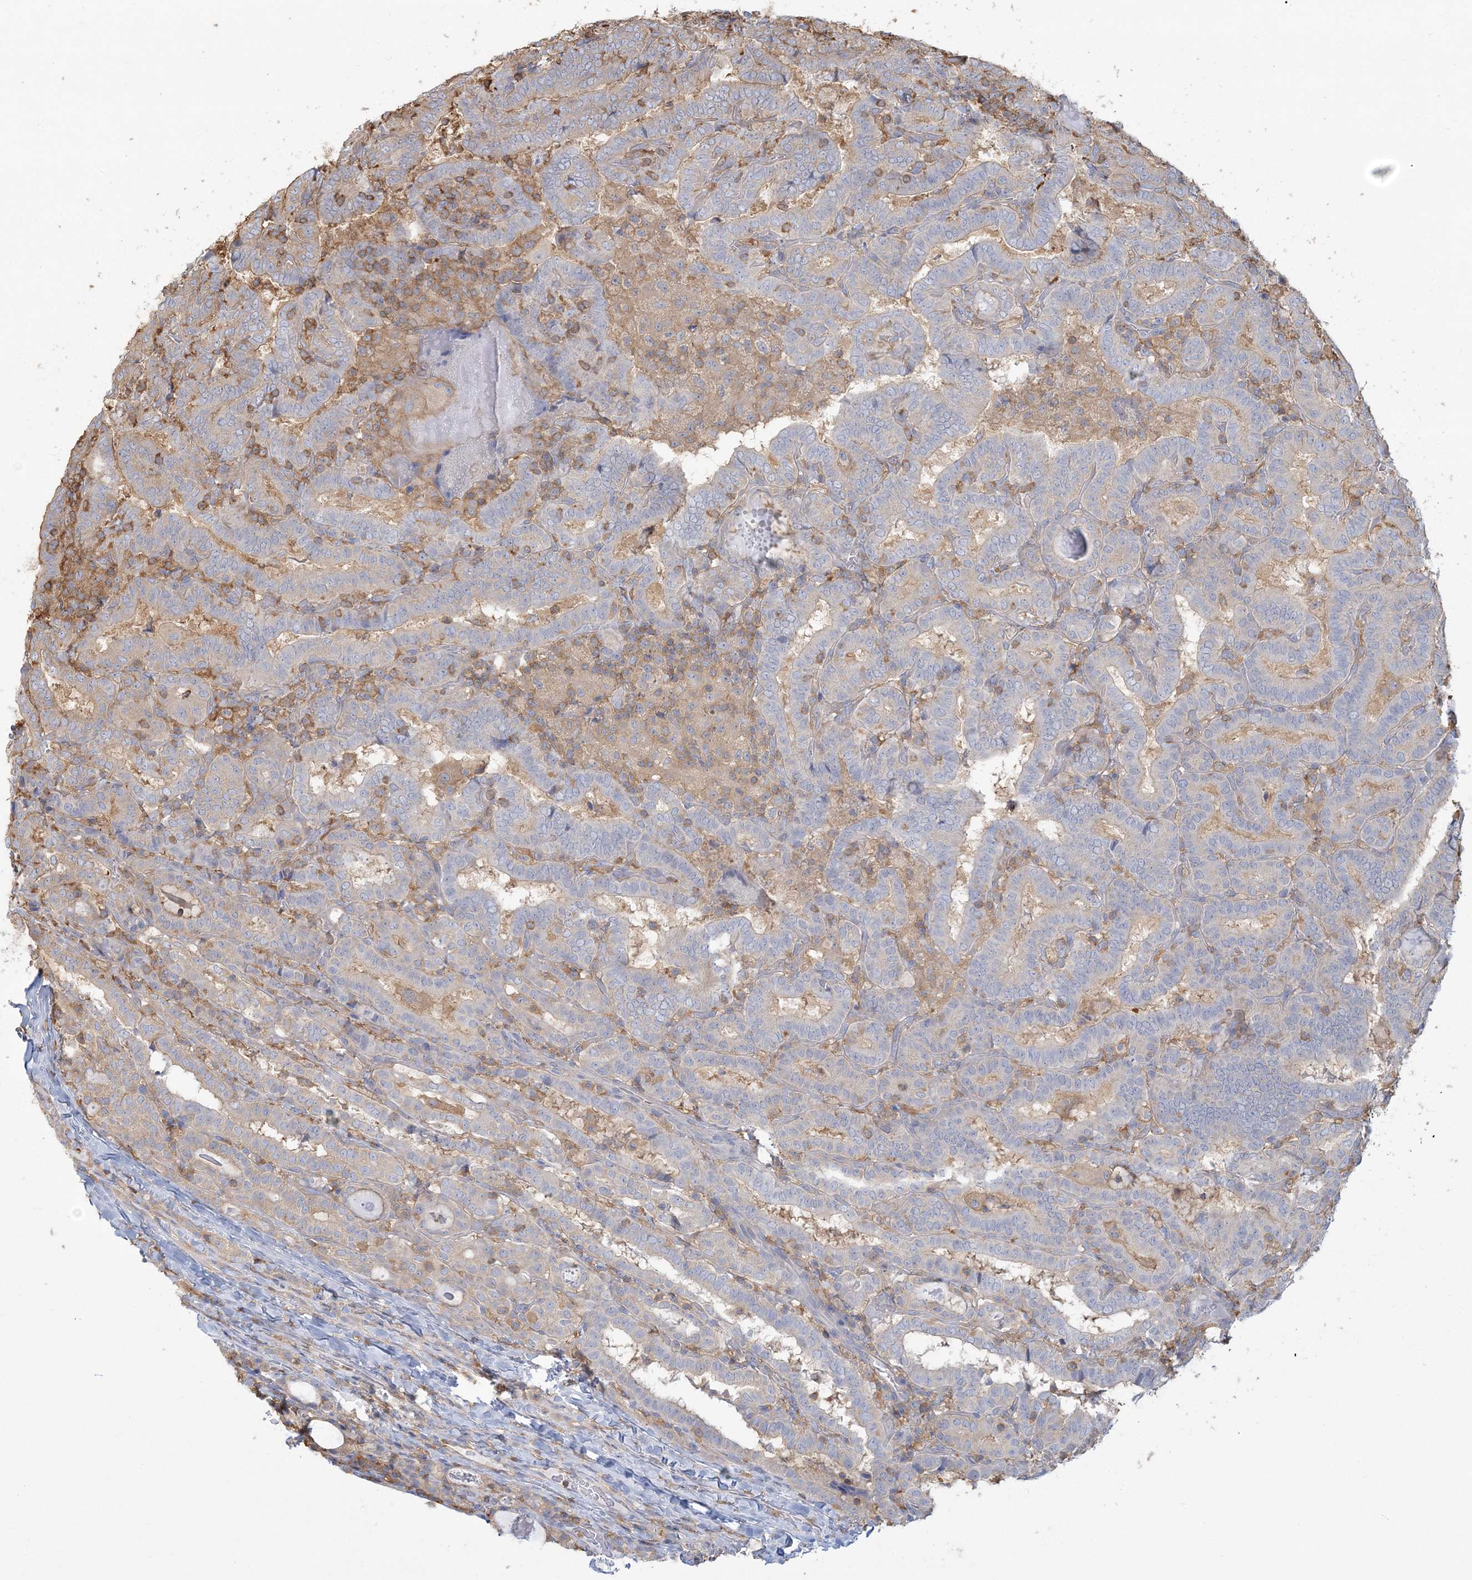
{"staining": {"intensity": "negative", "quantity": "none", "location": "none"}, "tissue": "thyroid cancer", "cell_type": "Tumor cells", "image_type": "cancer", "snomed": [{"axis": "morphology", "description": "Papillary adenocarcinoma, NOS"}, {"axis": "topography", "description": "Thyroid gland"}], "caption": "A histopathology image of human papillary adenocarcinoma (thyroid) is negative for staining in tumor cells.", "gene": "ANKS1A", "patient": {"sex": "female", "age": 72}}